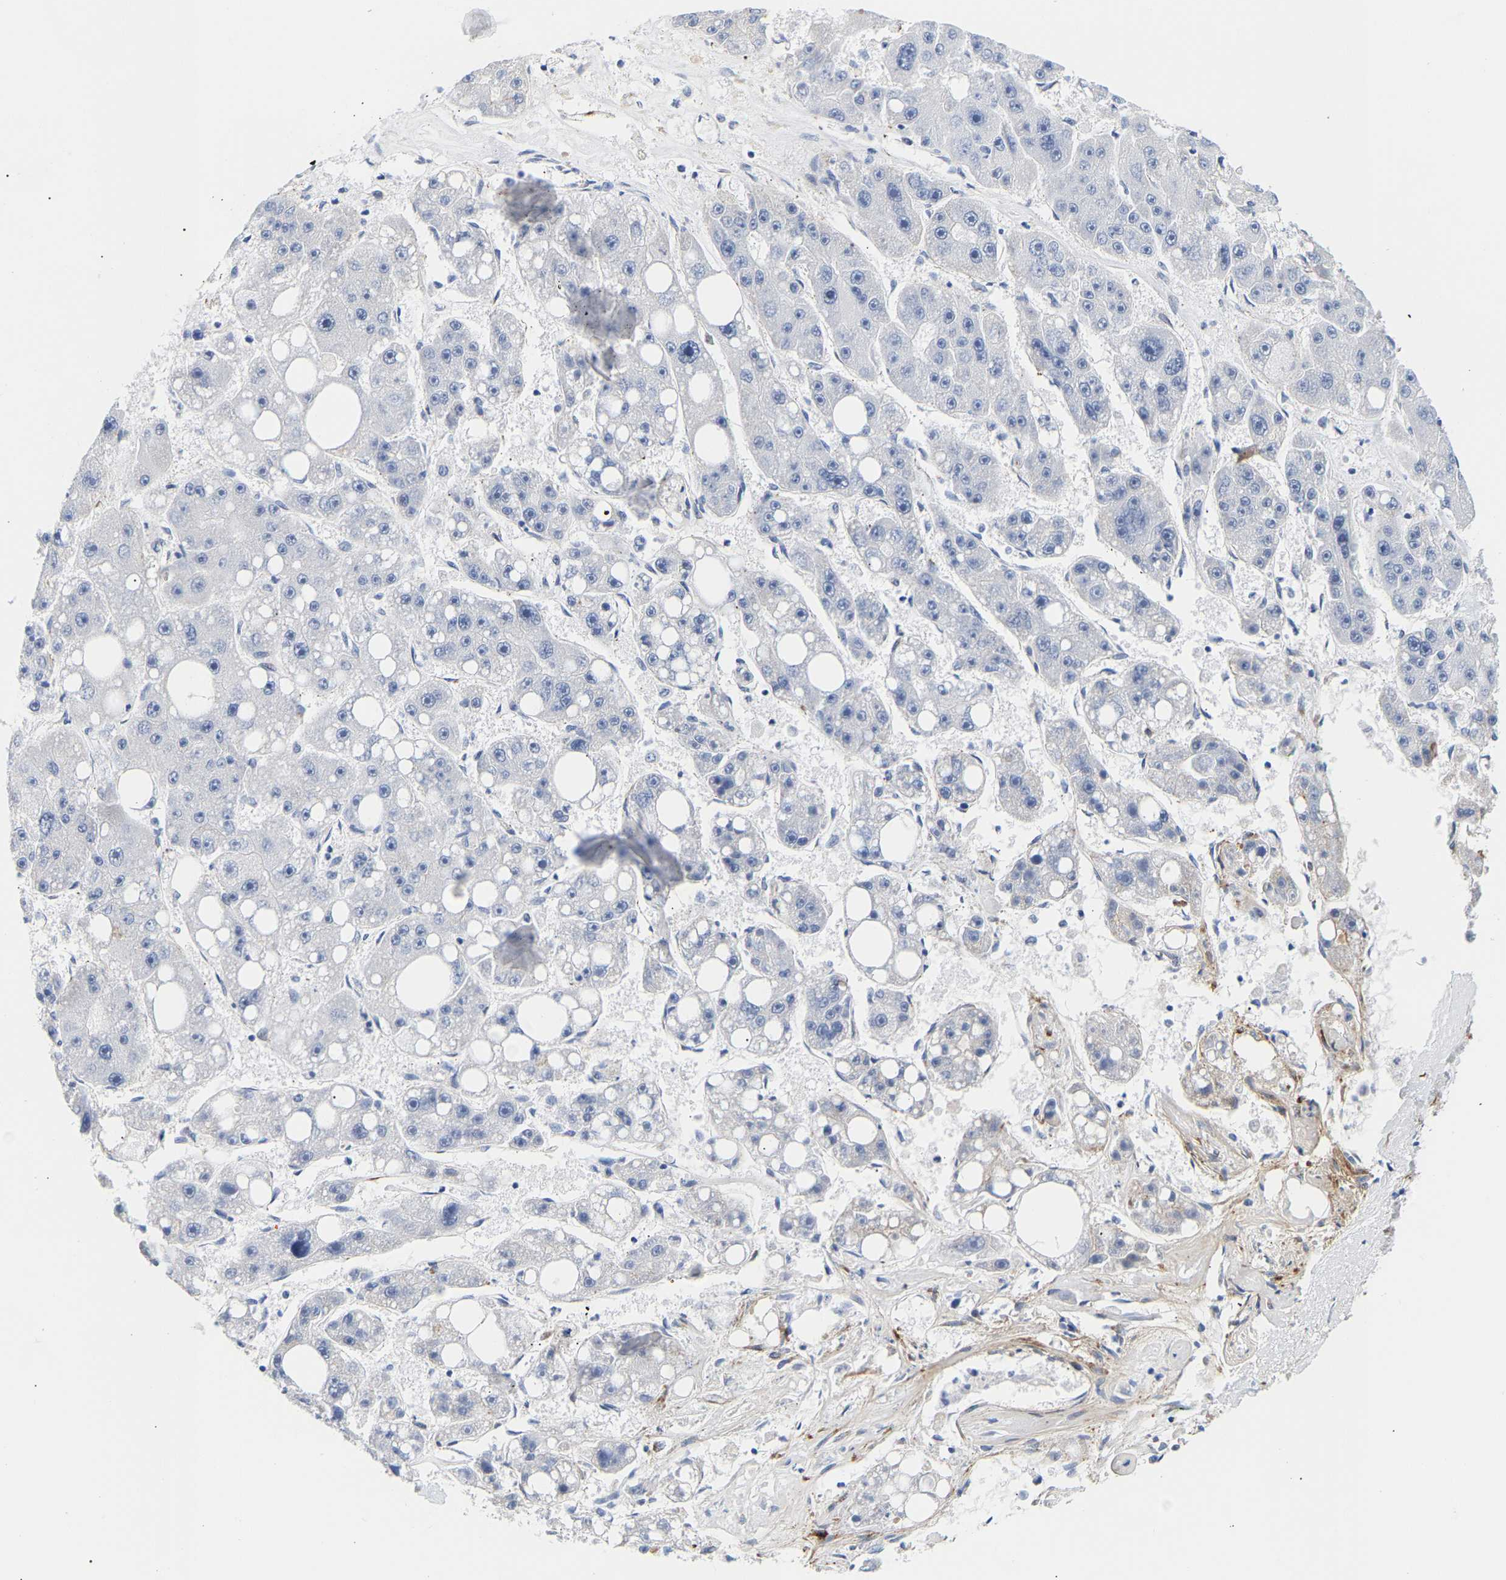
{"staining": {"intensity": "negative", "quantity": "none", "location": "none"}, "tissue": "liver cancer", "cell_type": "Tumor cells", "image_type": "cancer", "snomed": [{"axis": "morphology", "description": "Carcinoma, Hepatocellular, NOS"}, {"axis": "topography", "description": "Liver"}], "caption": "Immunohistochemical staining of human liver cancer exhibits no significant expression in tumor cells. (Immunohistochemistry (ihc), brightfield microscopy, high magnification).", "gene": "IGFBP7", "patient": {"sex": "female", "age": 61}}